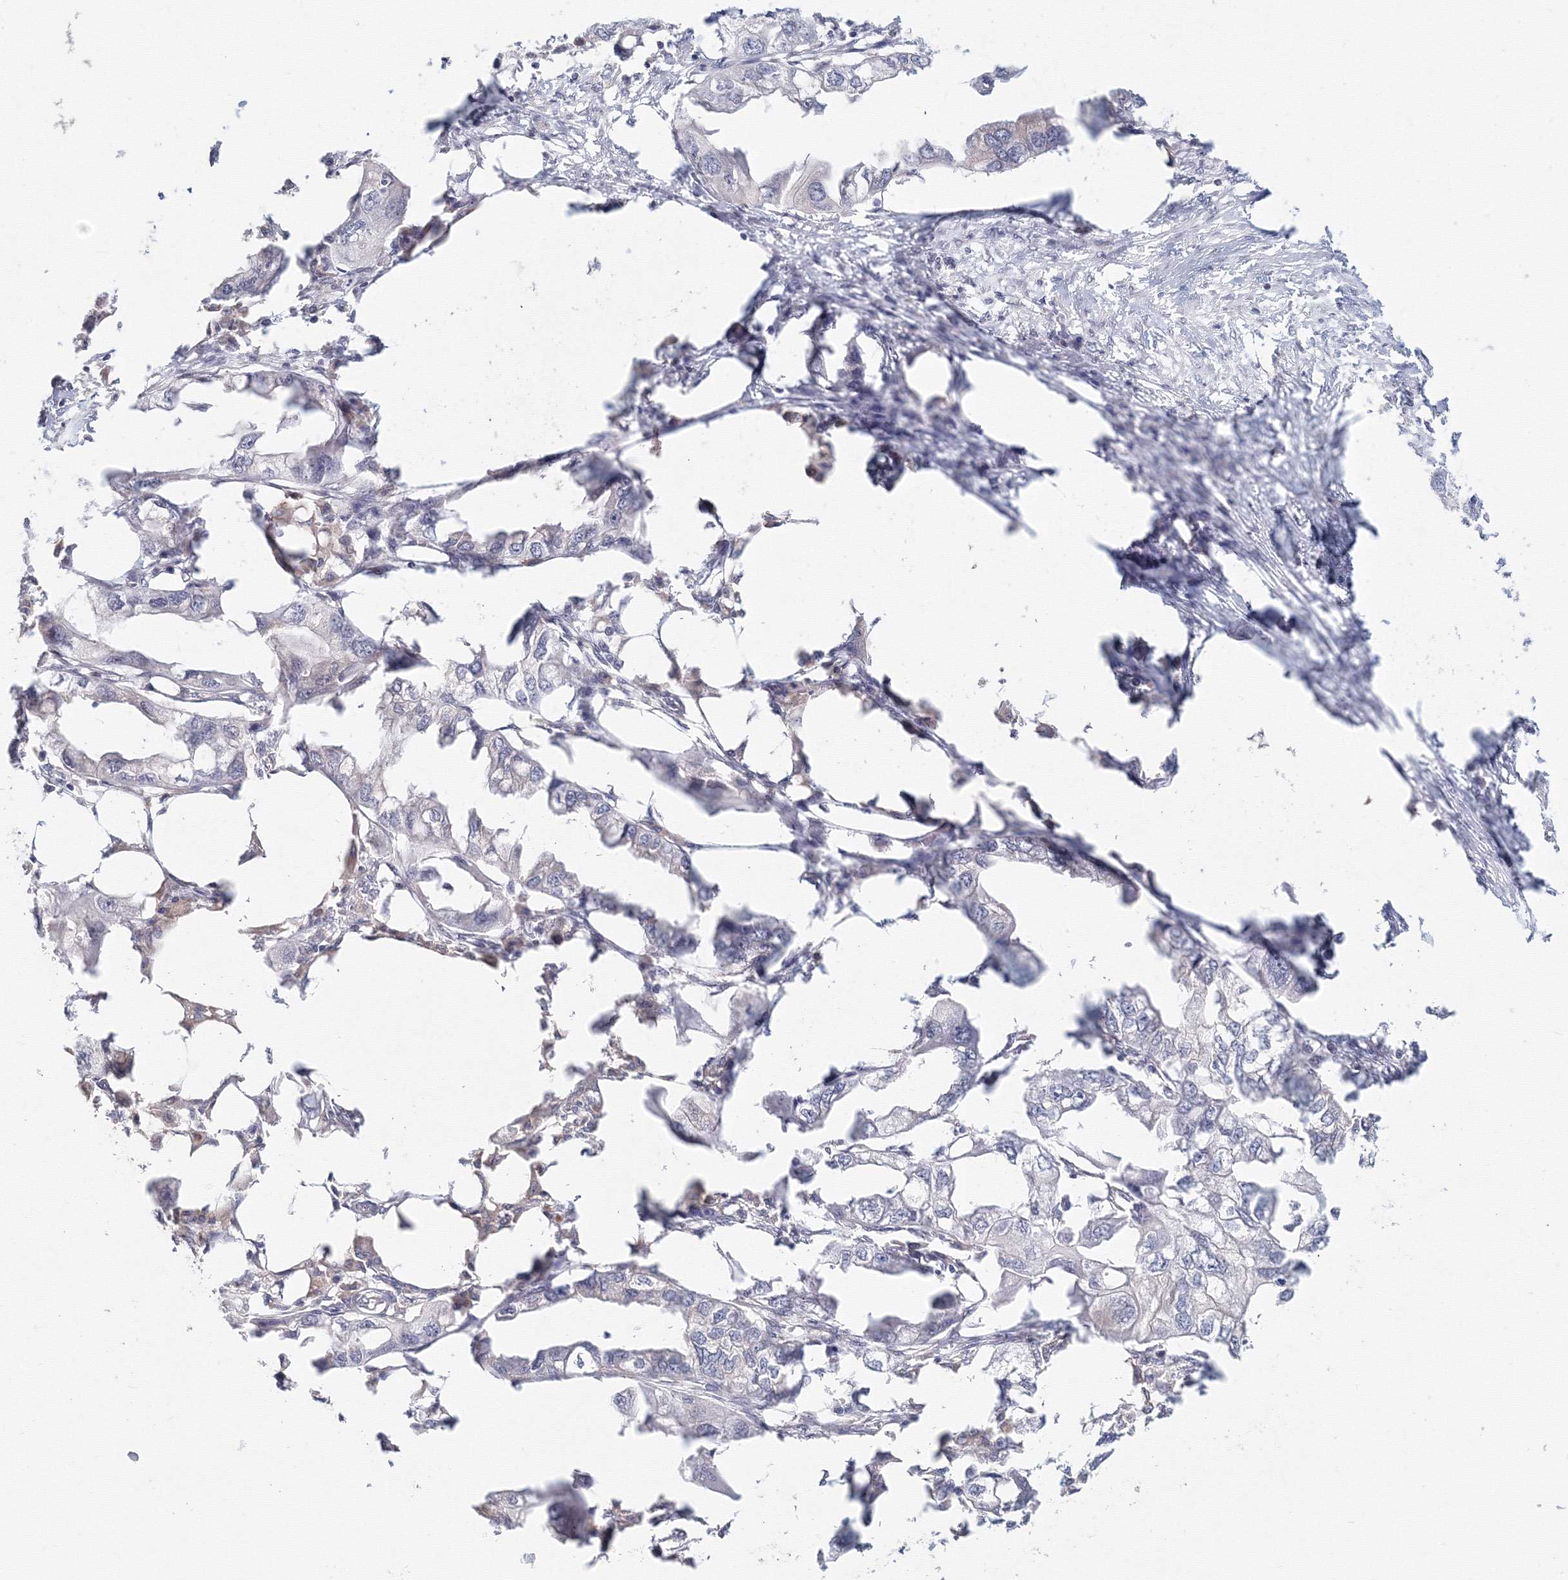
{"staining": {"intensity": "negative", "quantity": "none", "location": "none"}, "tissue": "endometrial cancer", "cell_type": "Tumor cells", "image_type": "cancer", "snomed": [{"axis": "morphology", "description": "Adenocarcinoma, NOS"}, {"axis": "morphology", "description": "Adenocarcinoma, metastatic, NOS"}, {"axis": "topography", "description": "Adipose tissue"}, {"axis": "topography", "description": "Endometrium"}], "caption": "Human endometrial cancer (metastatic adenocarcinoma) stained for a protein using immunohistochemistry demonstrates no staining in tumor cells.", "gene": "SLC7A7", "patient": {"sex": "female", "age": 67}}